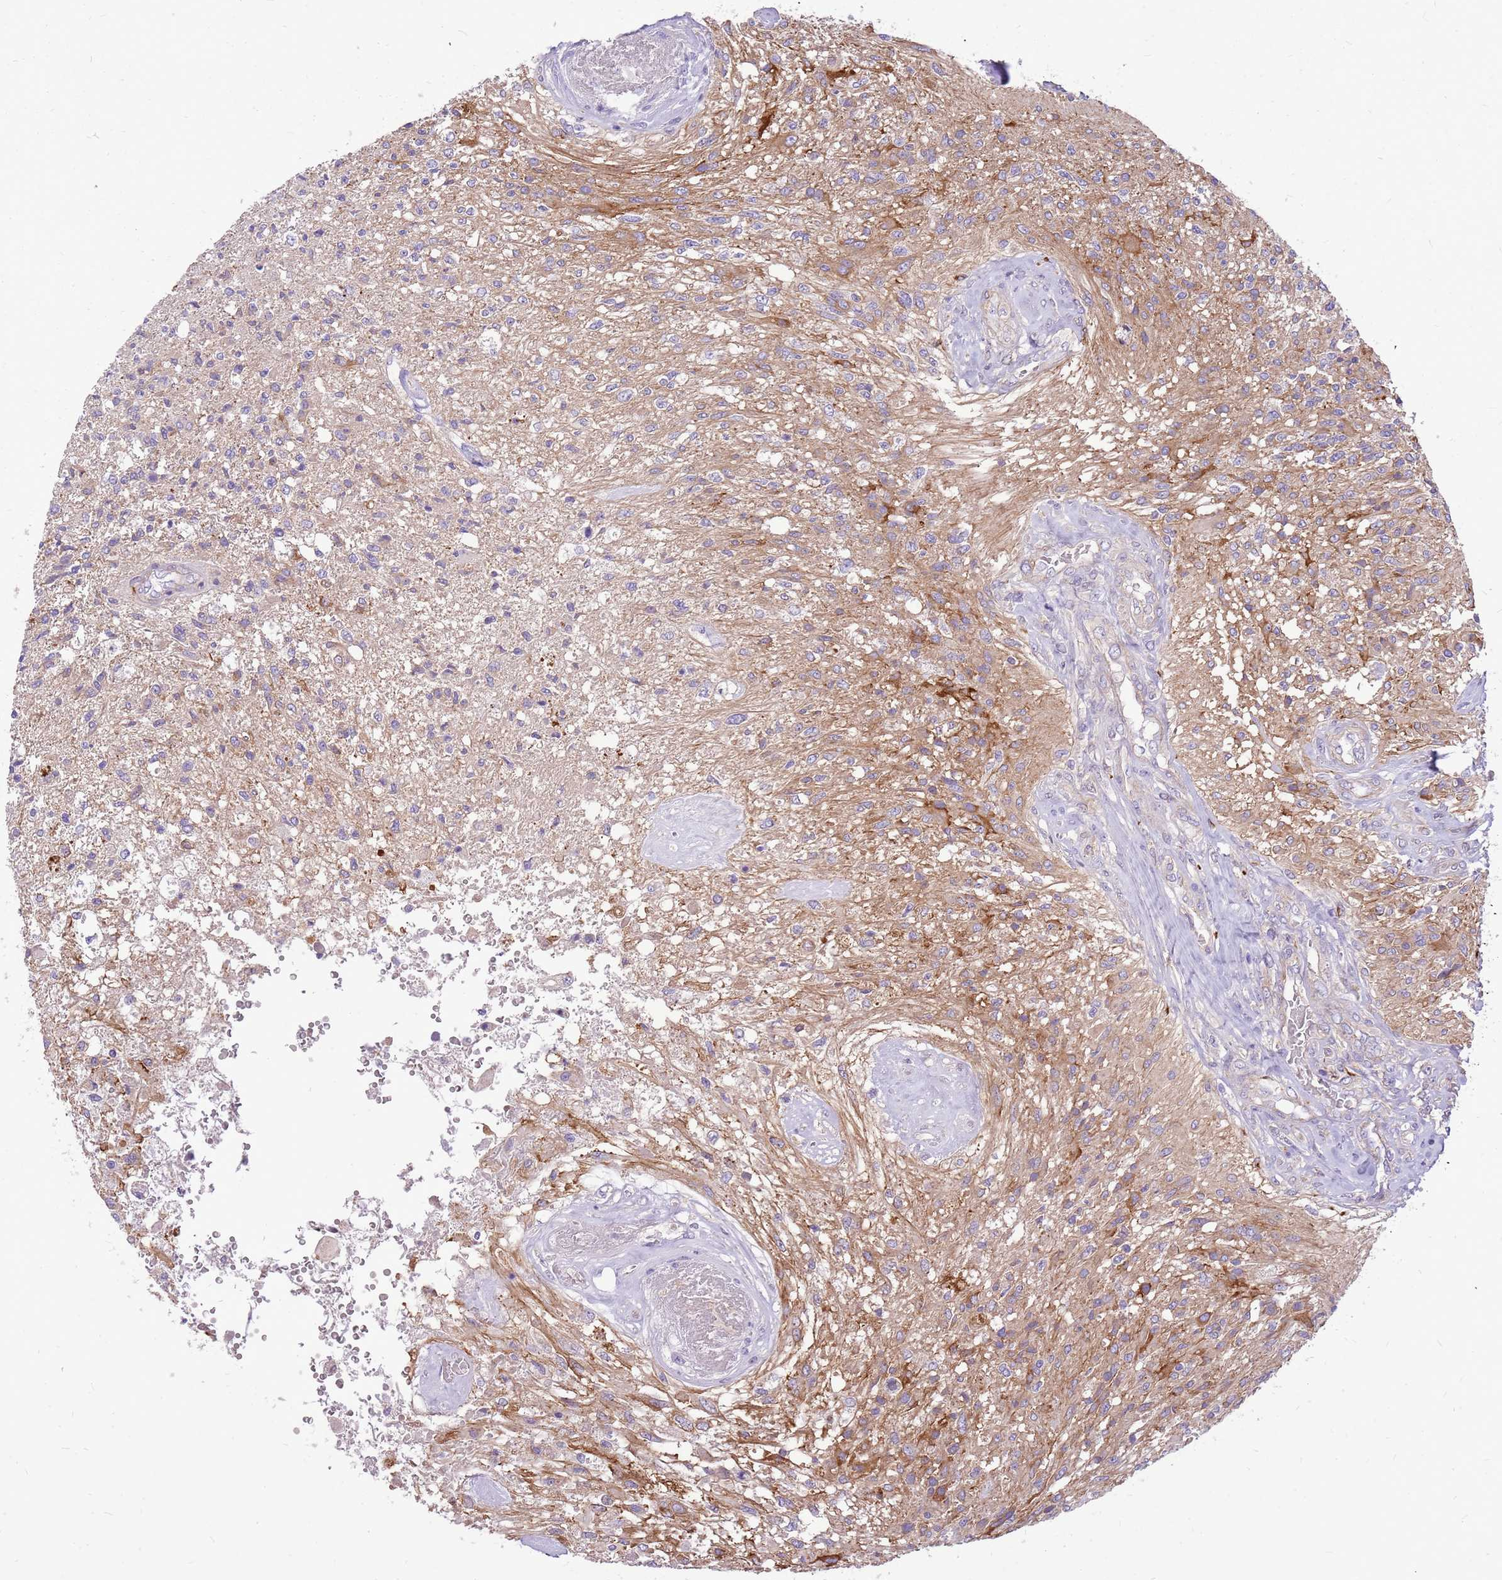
{"staining": {"intensity": "negative", "quantity": "none", "location": "none"}, "tissue": "glioma", "cell_type": "Tumor cells", "image_type": "cancer", "snomed": [{"axis": "morphology", "description": "Glioma, malignant, High grade"}, {"axis": "topography", "description": "Brain"}], "caption": "Immunohistochemistry of glioma reveals no expression in tumor cells.", "gene": "WDR90", "patient": {"sex": "male", "age": 56}}